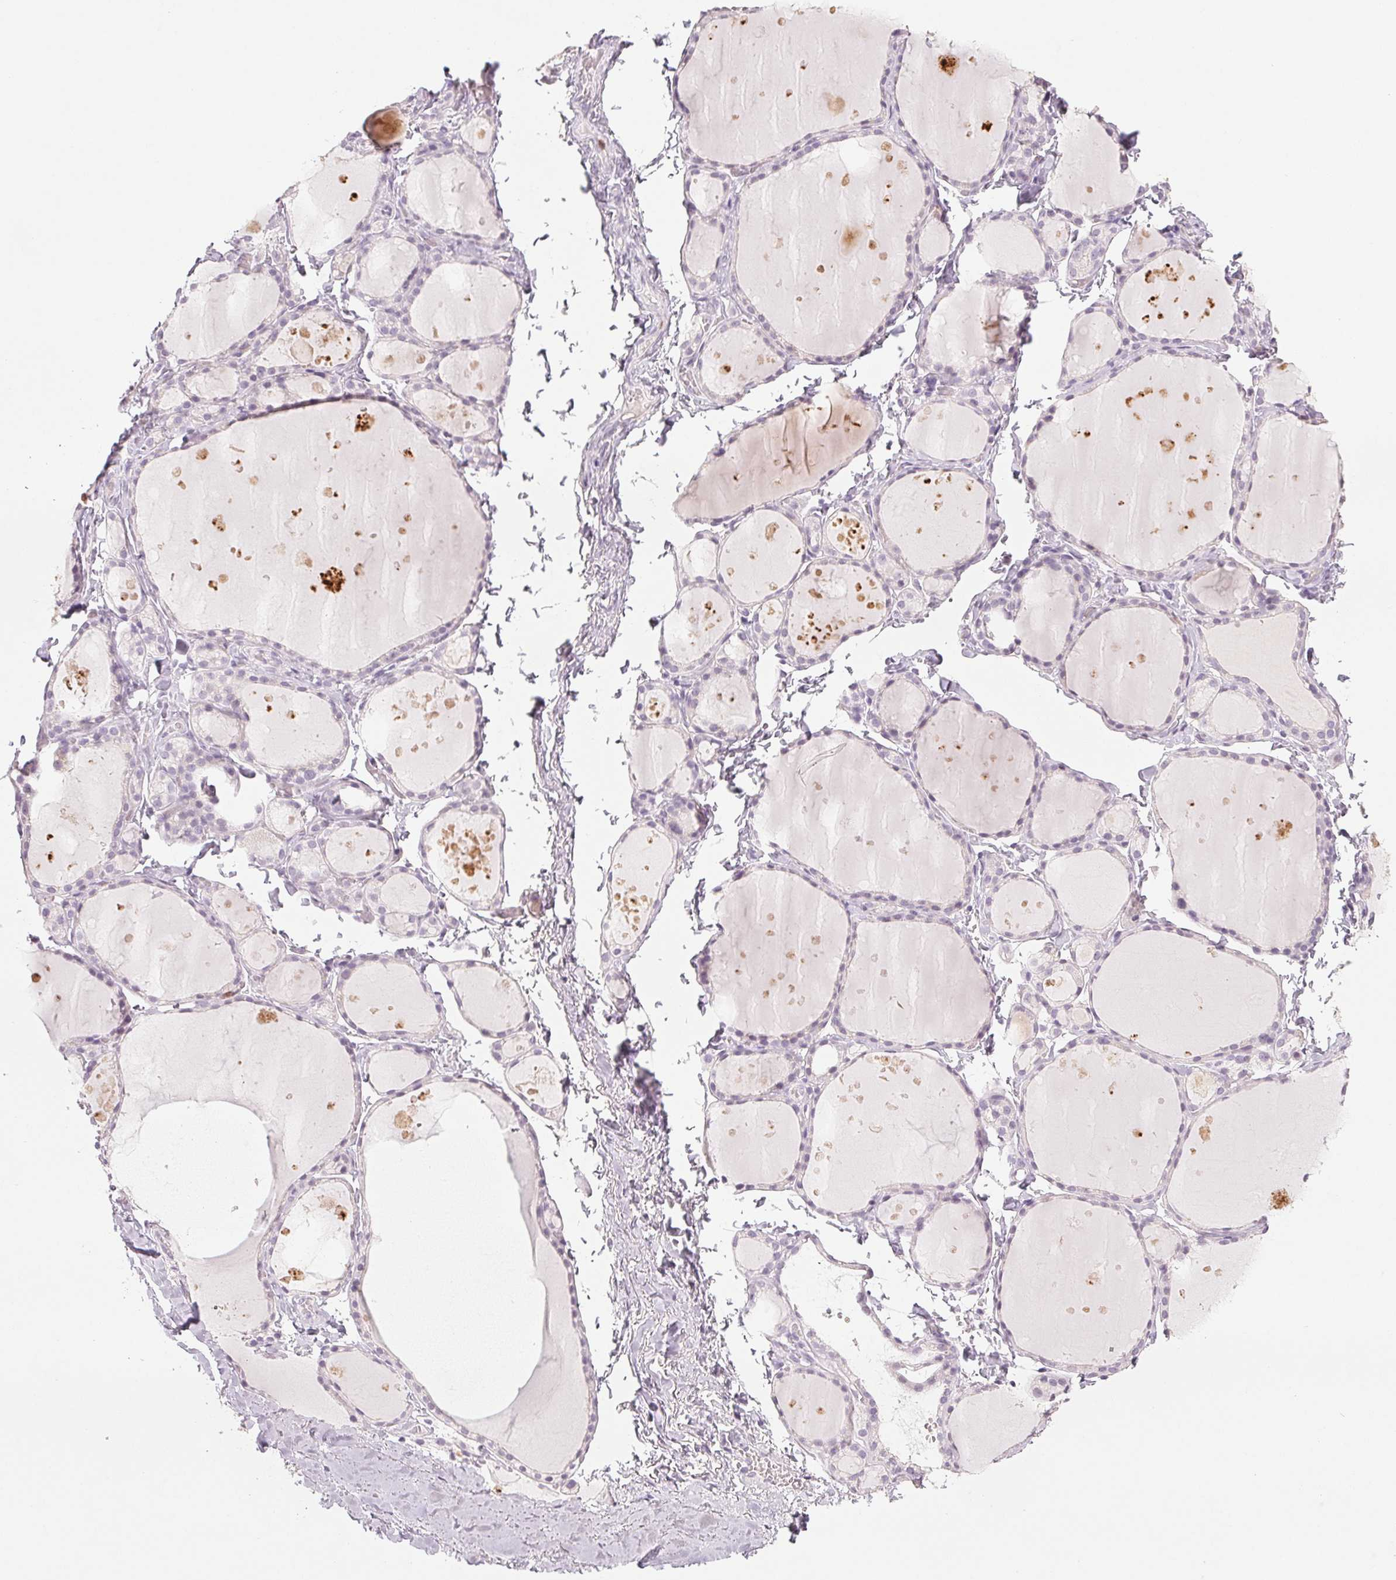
{"staining": {"intensity": "negative", "quantity": "none", "location": "none"}, "tissue": "thyroid gland", "cell_type": "Glandular cells", "image_type": "normal", "snomed": [{"axis": "morphology", "description": "Normal tissue, NOS"}, {"axis": "topography", "description": "Thyroid gland"}], "caption": "High power microscopy micrograph of an IHC image of unremarkable thyroid gland, revealing no significant positivity in glandular cells.", "gene": "LTF", "patient": {"sex": "male", "age": 68}}